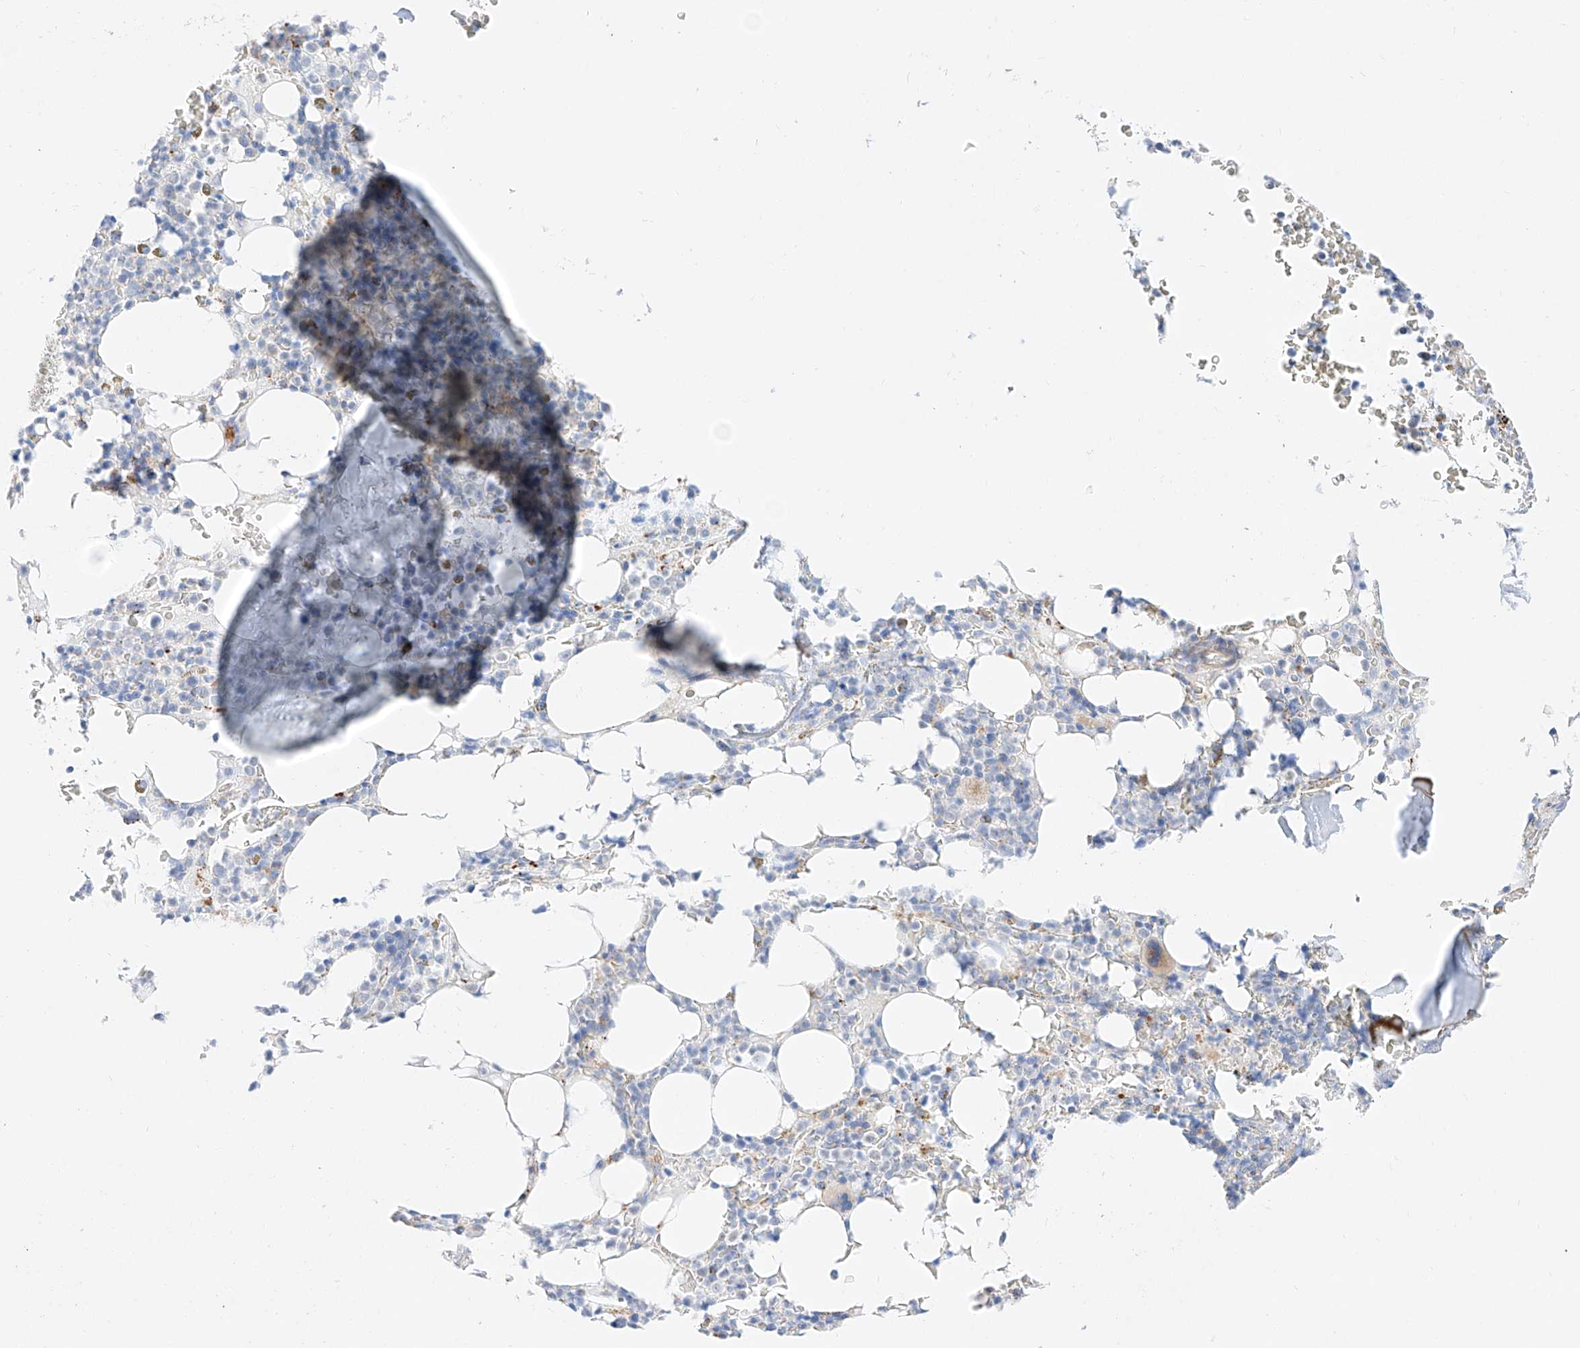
{"staining": {"intensity": "weak", "quantity": "<25%", "location": "cytoplasmic/membranous"}, "tissue": "bone marrow", "cell_type": "Hematopoietic cells", "image_type": "normal", "snomed": [{"axis": "morphology", "description": "Normal tissue, NOS"}, {"axis": "topography", "description": "Bone marrow"}], "caption": "Immunohistochemical staining of unremarkable human bone marrow reveals no significant positivity in hematopoietic cells. (DAB immunohistochemistry (IHC) visualized using brightfield microscopy, high magnification).", "gene": "C6orf62", "patient": {"sex": "male", "age": 58}}